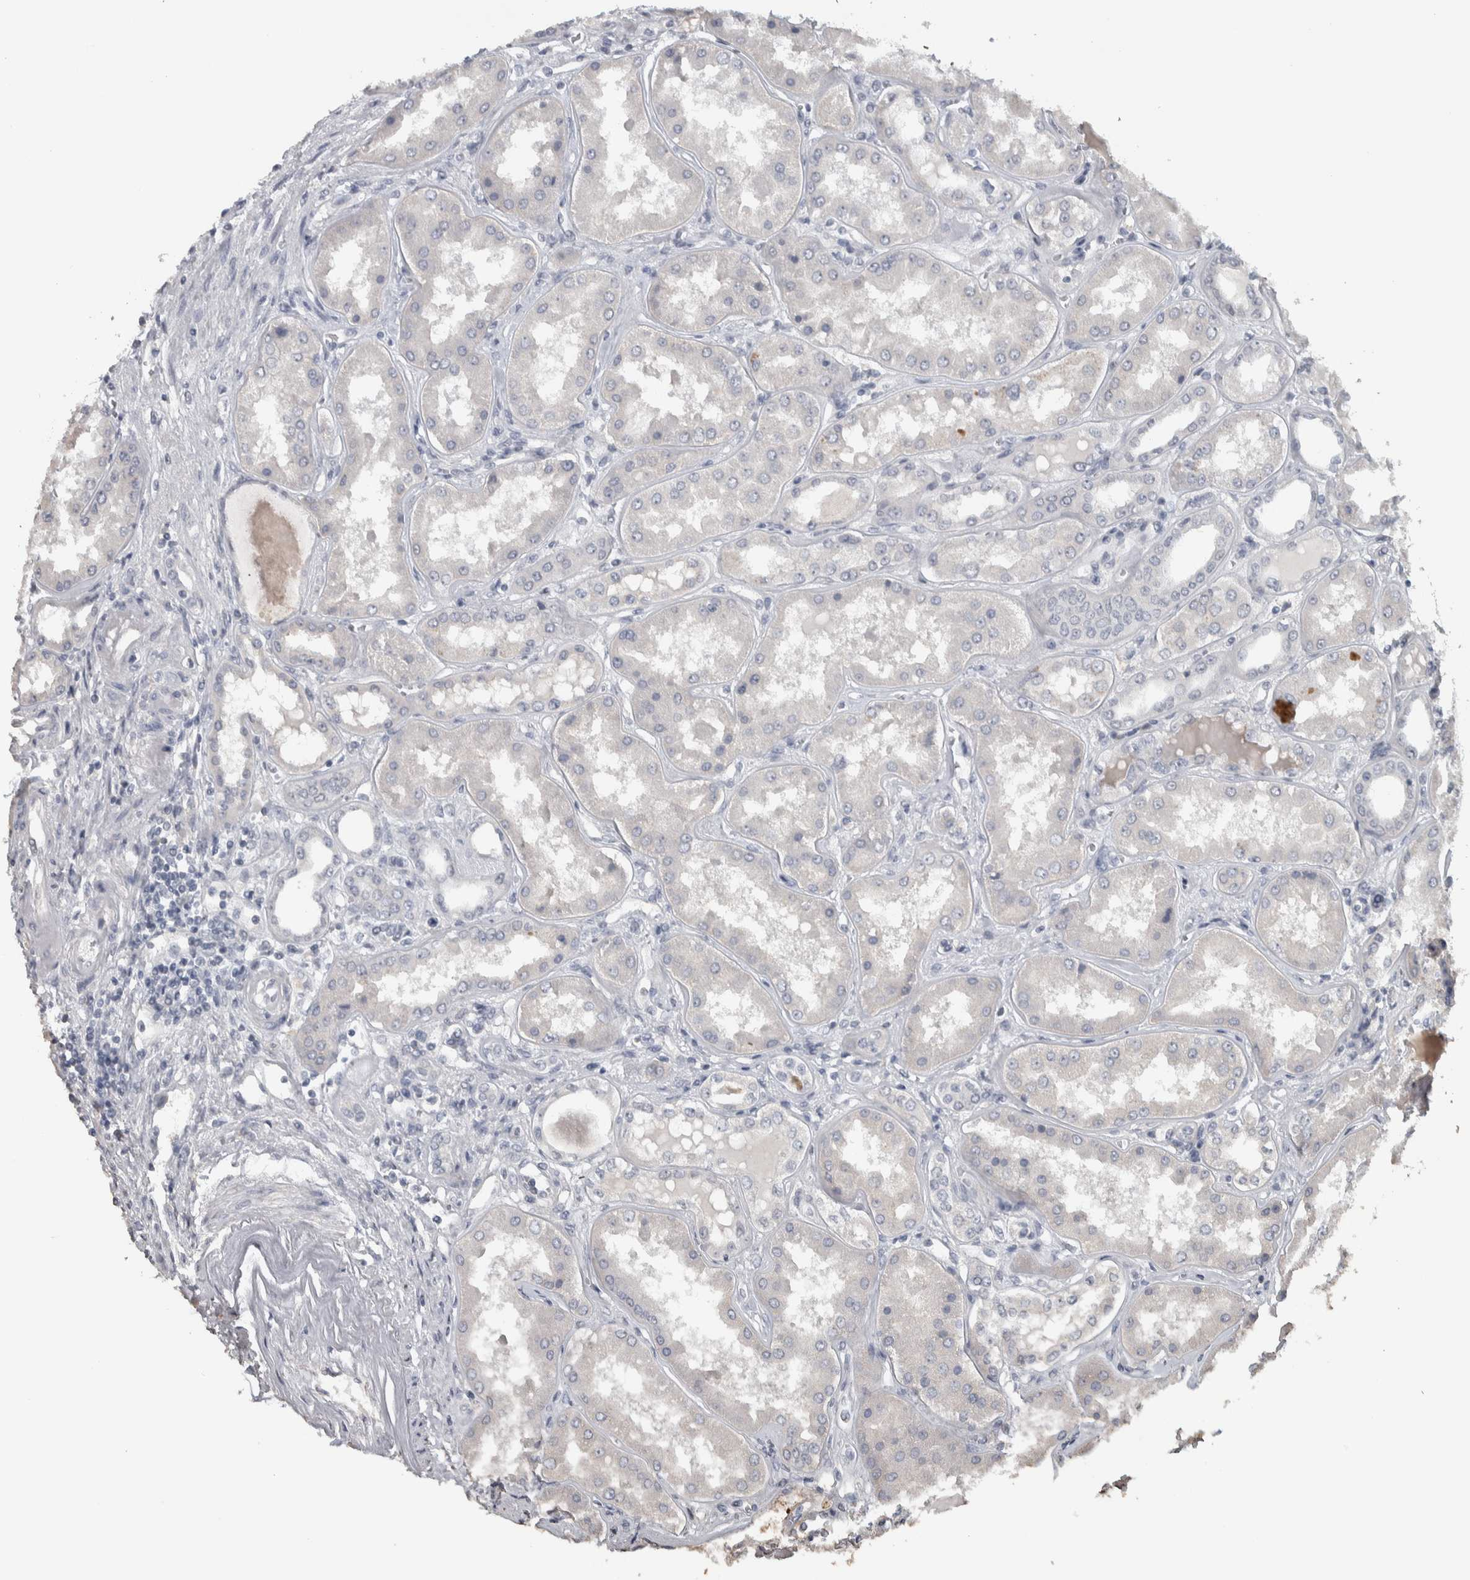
{"staining": {"intensity": "moderate", "quantity": "<25%", "location": "cytoplasmic/membranous"}, "tissue": "kidney", "cell_type": "Cells in glomeruli", "image_type": "normal", "snomed": [{"axis": "morphology", "description": "Normal tissue, NOS"}, {"axis": "topography", "description": "Kidney"}], "caption": "Immunohistochemical staining of unremarkable kidney shows <25% levels of moderate cytoplasmic/membranous protein positivity in about <25% of cells in glomeruli. (DAB = brown stain, brightfield microscopy at high magnification).", "gene": "NECAB1", "patient": {"sex": "female", "age": 56}}